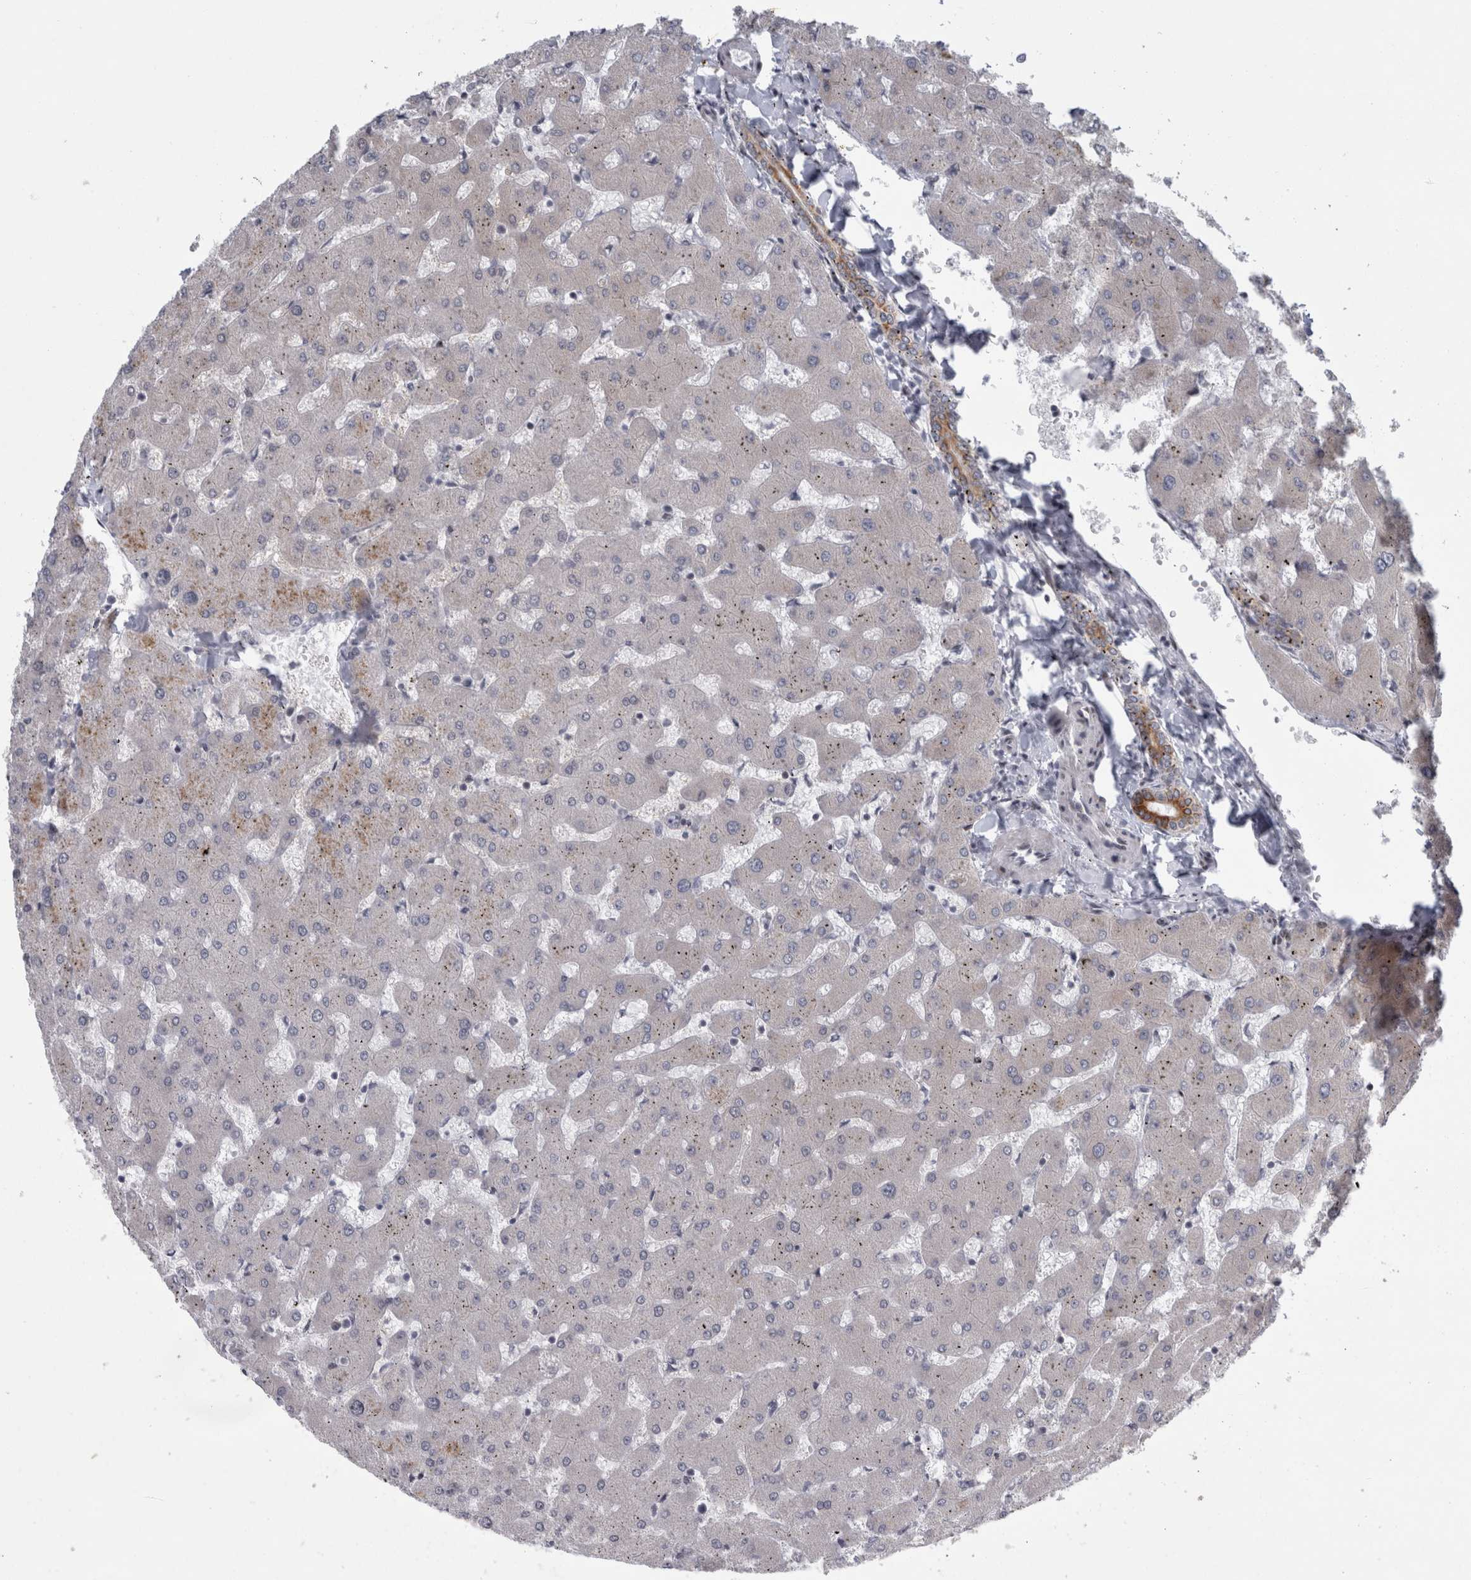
{"staining": {"intensity": "moderate", "quantity": "25%-75%", "location": "cytoplasmic/membranous"}, "tissue": "liver", "cell_type": "Cholangiocytes", "image_type": "normal", "snomed": [{"axis": "morphology", "description": "Normal tissue, NOS"}, {"axis": "topography", "description": "Liver"}], "caption": "This is an image of immunohistochemistry (IHC) staining of normal liver, which shows moderate positivity in the cytoplasmic/membranous of cholangiocytes.", "gene": "UTP25", "patient": {"sex": "female", "age": 63}}